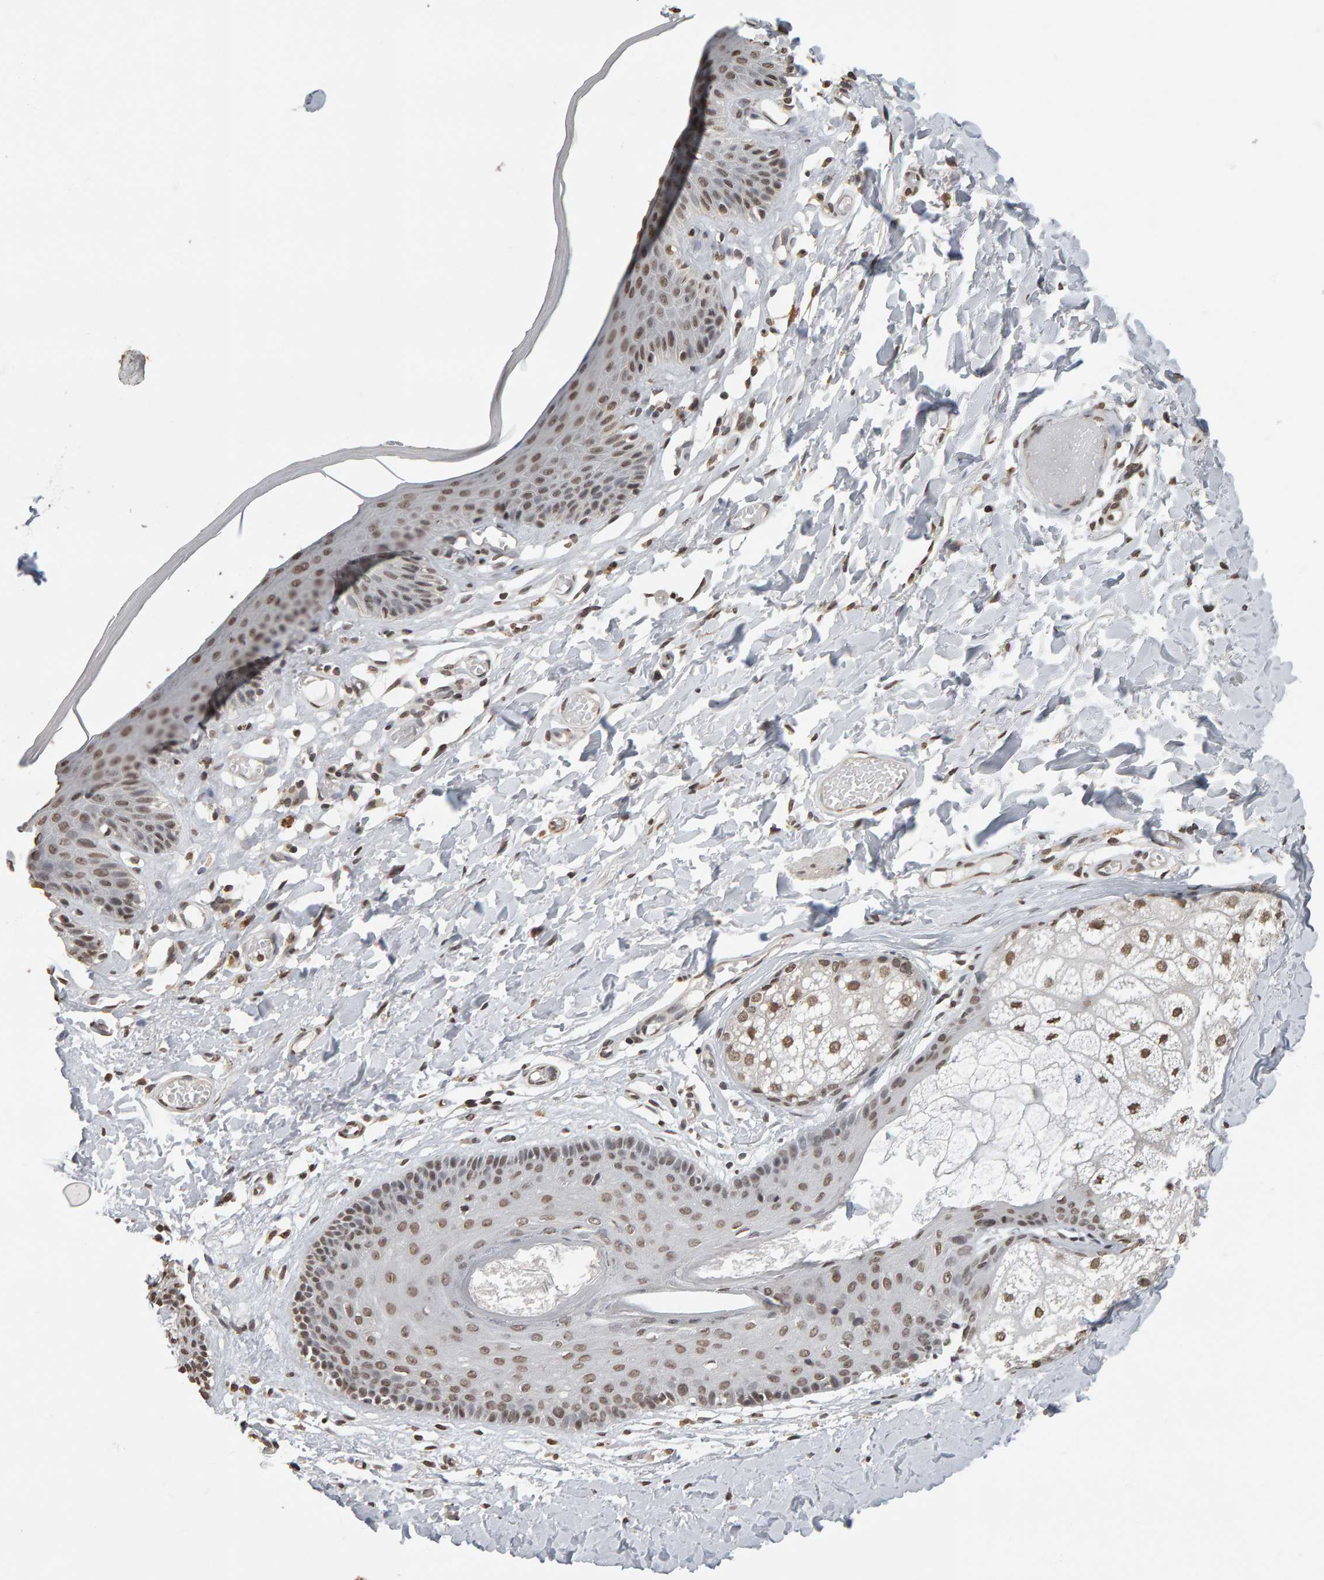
{"staining": {"intensity": "moderate", "quantity": ">75%", "location": "nuclear"}, "tissue": "skin", "cell_type": "Epidermal cells", "image_type": "normal", "snomed": [{"axis": "morphology", "description": "Normal tissue, NOS"}, {"axis": "topography", "description": "Vulva"}], "caption": "Skin stained with DAB (3,3'-diaminobenzidine) immunohistochemistry (IHC) exhibits medium levels of moderate nuclear expression in about >75% of epidermal cells.", "gene": "AFF4", "patient": {"sex": "female", "age": 73}}